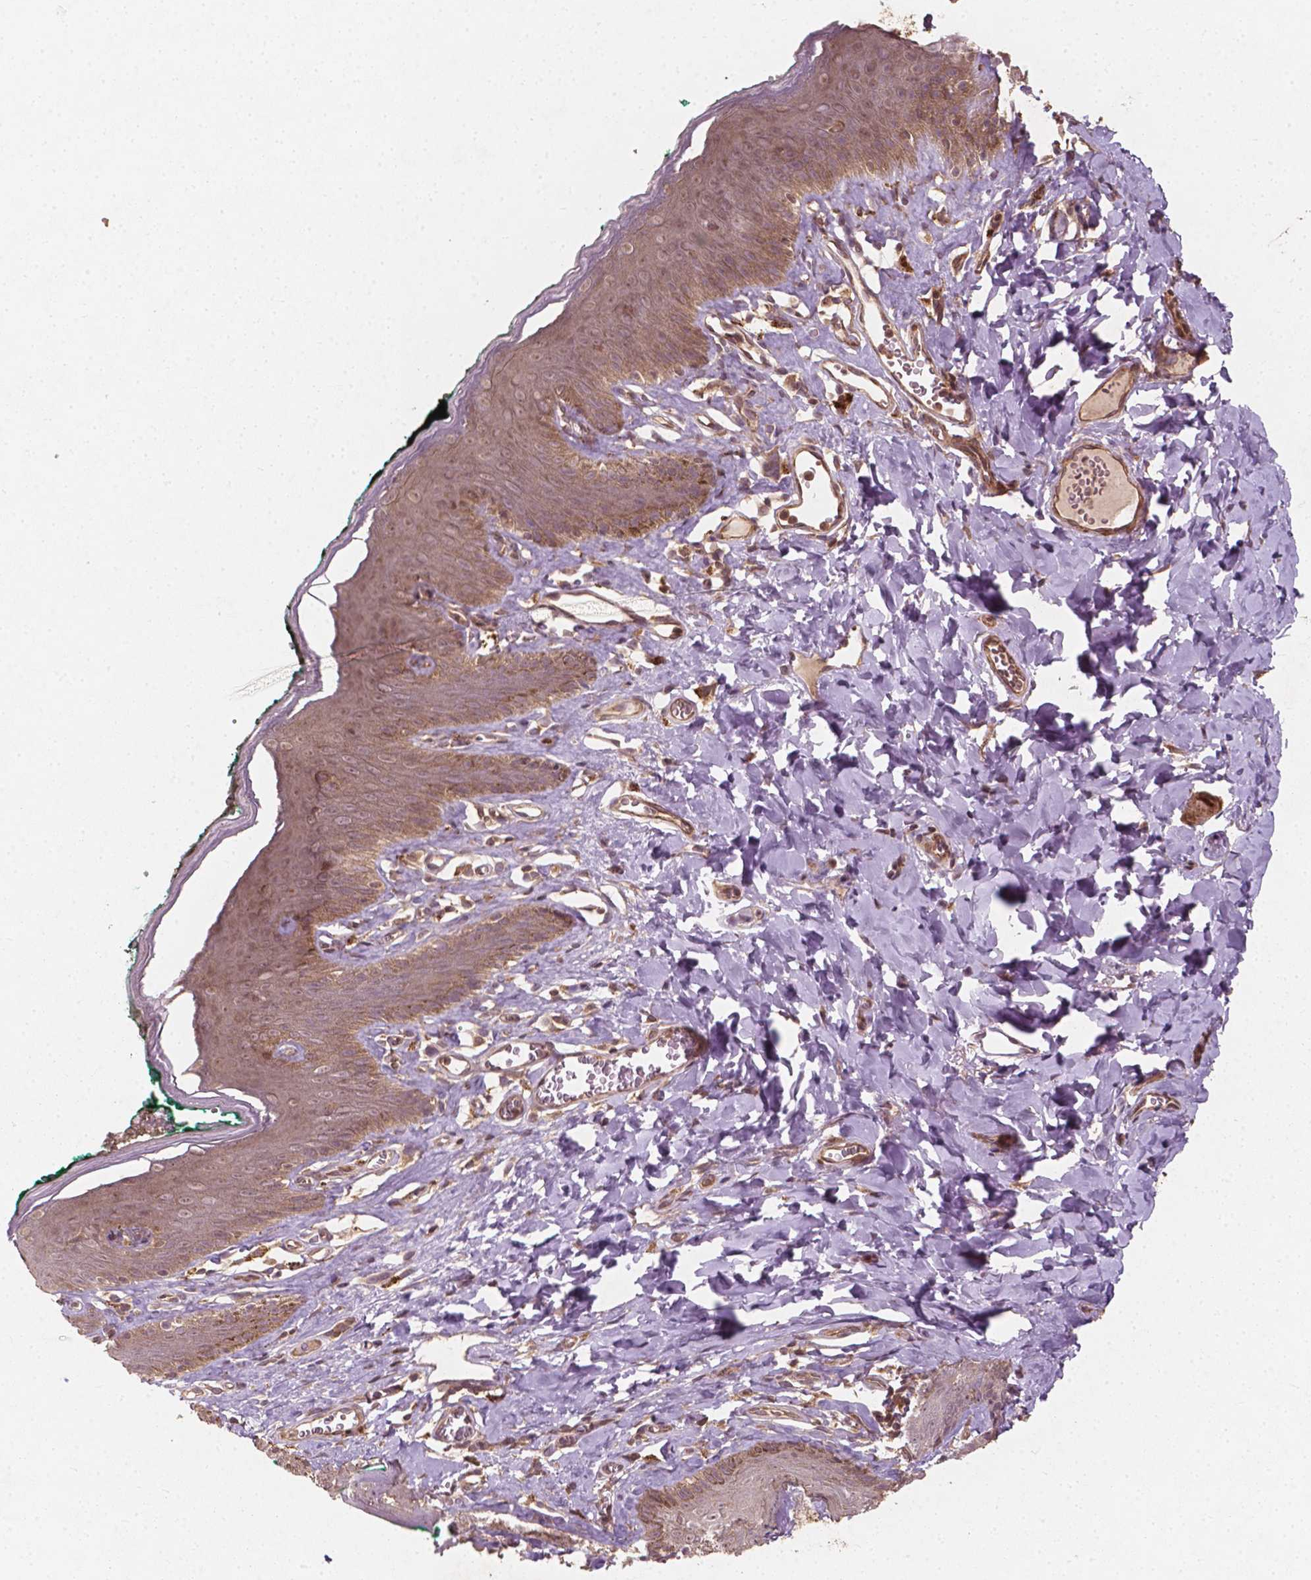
{"staining": {"intensity": "weak", "quantity": ">75%", "location": "cytoplasmic/membranous,nuclear"}, "tissue": "skin", "cell_type": "Epidermal cells", "image_type": "normal", "snomed": [{"axis": "morphology", "description": "Normal tissue, NOS"}, {"axis": "topography", "description": "Vulva"}, {"axis": "topography", "description": "Peripheral nerve tissue"}], "caption": "Epidermal cells exhibit low levels of weak cytoplasmic/membranous,nuclear staining in about >75% of cells in unremarkable human skin.", "gene": "CYFIP1", "patient": {"sex": "female", "age": 66}}